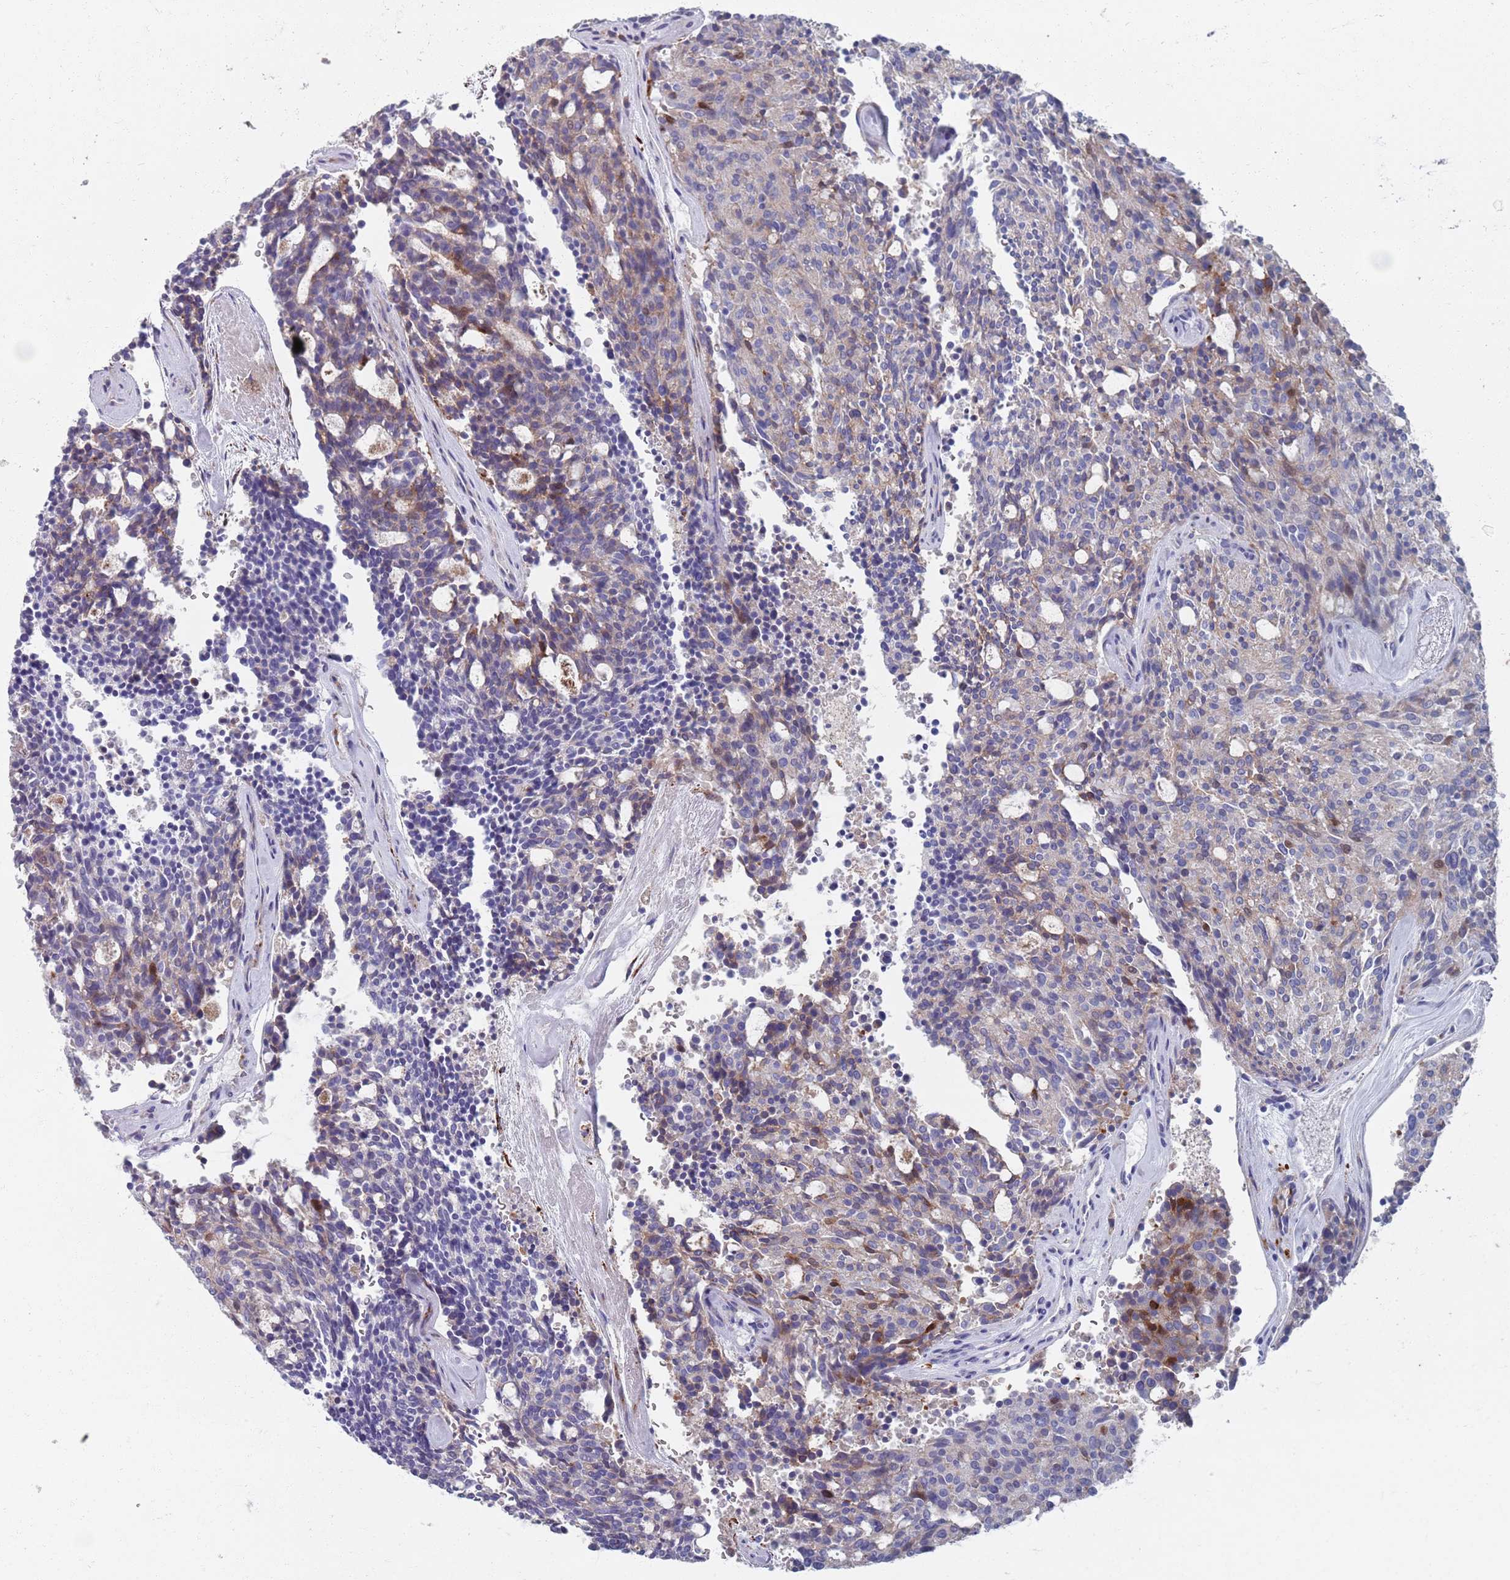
{"staining": {"intensity": "moderate", "quantity": "<25%", "location": "cytoplasmic/membranous"}, "tissue": "carcinoid", "cell_type": "Tumor cells", "image_type": "cancer", "snomed": [{"axis": "morphology", "description": "Carcinoid, malignant, NOS"}, {"axis": "topography", "description": "Pancreas"}], "caption": "Immunohistochemical staining of human carcinoid shows moderate cytoplasmic/membranous protein expression in about <25% of tumor cells. Using DAB (brown) and hematoxylin (blue) stains, captured at high magnification using brightfield microscopy.", "gene": "PLOD1", "patient": {"sex": "female", "age": 54}}